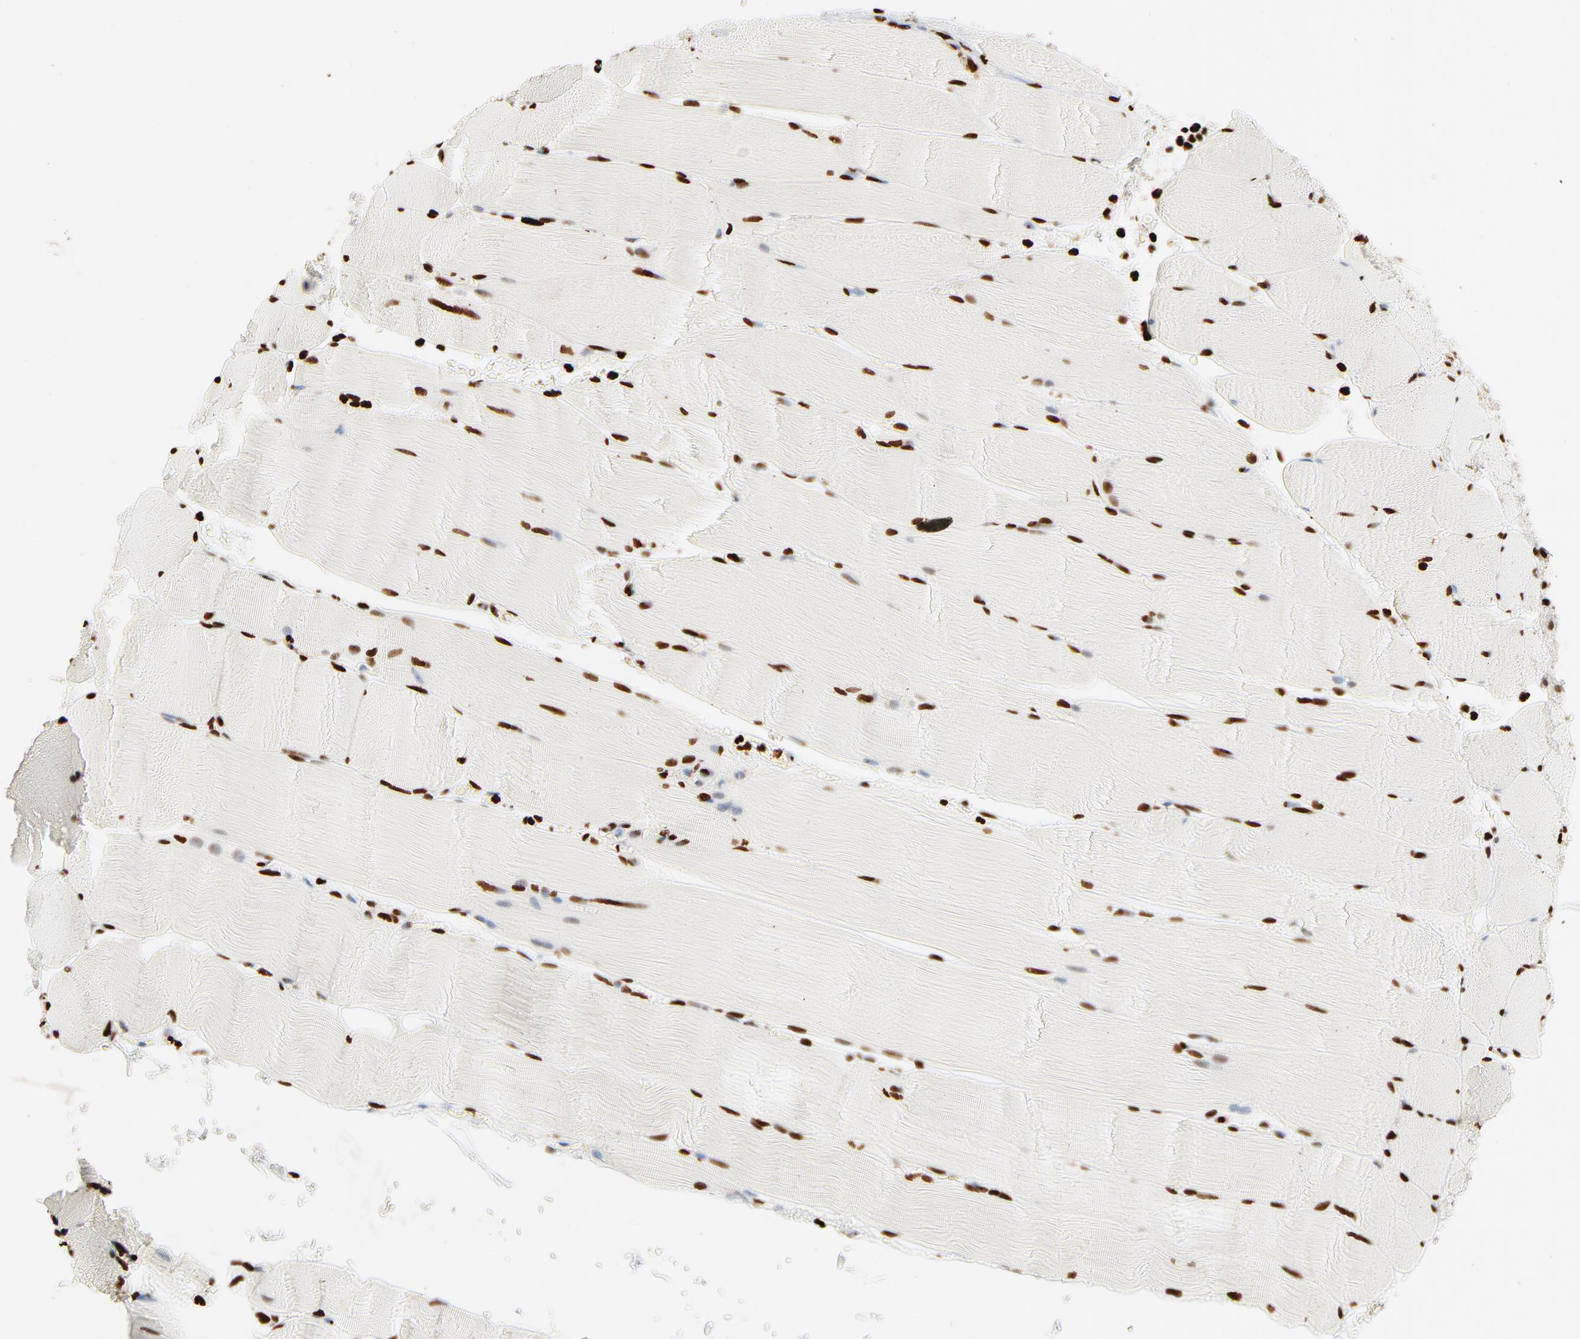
{"staining": {"intensity": "strong", "quantity": ">75%", "location": "nuclear"}, "tissue": "skeletal muscle", "cell_type": "Myocytes", "image_type": "normal", "snomed": [{"axis": "morphology", "description": "Normal tissue, NOS"}, {"axis": "topography", "description": "Skeletal muscle"}], "caption": "Immunohistochemical staining of unremarkable human skeletal muscle reveals high levels of strong nuclear expression in approximately >75% of myocytes. The staining is performed using DAB (3,3'-diaminobenzidine) brown chromogen to label protein expression. The nuclei are counter-stained blue using hematoxylin.", "gene": "HMGB1", "patient": {"sex": "male", "age": 62}}